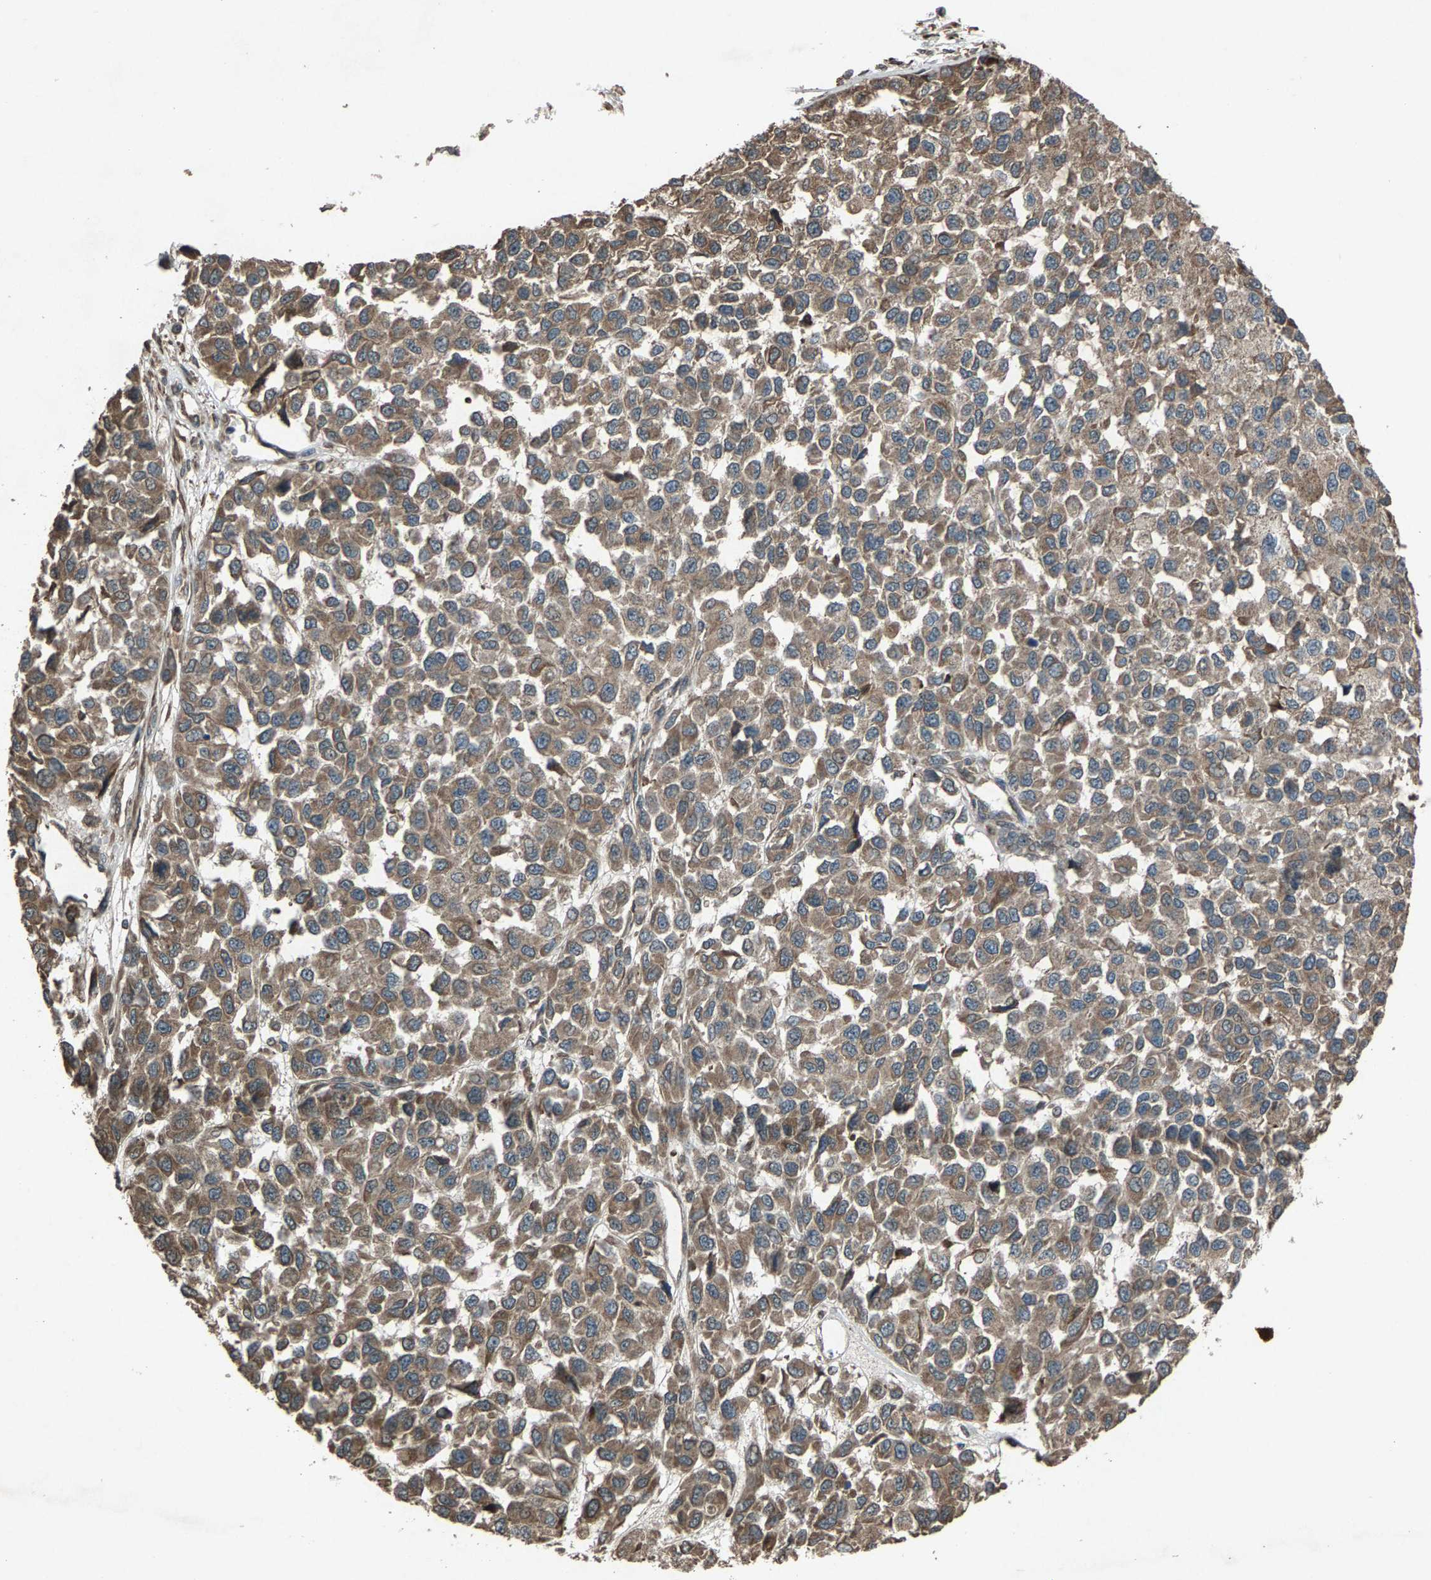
{"staining": {"intensity": "weak", "quantity": ">75%", "location": "cytoplasmic/membranous"}, "tissue": "melanoma", "cell_type": "Tumor cells", "image_type": "cancer", "snomed": [{"axis": "morphology", "description": "Malignant melanoma, NOS"}, {"axis": "topography", "description": "Skin"}], "caption": "Immunohistochemistry (DAB (3,3'-diaminobenzidine)) staining of malignant melanoma shows weak cytoplasmic/membranous protein expression in approximately >75% of tumor cells.", "gene": "CALR", "patient": {"sex": "male", "age": 62}}